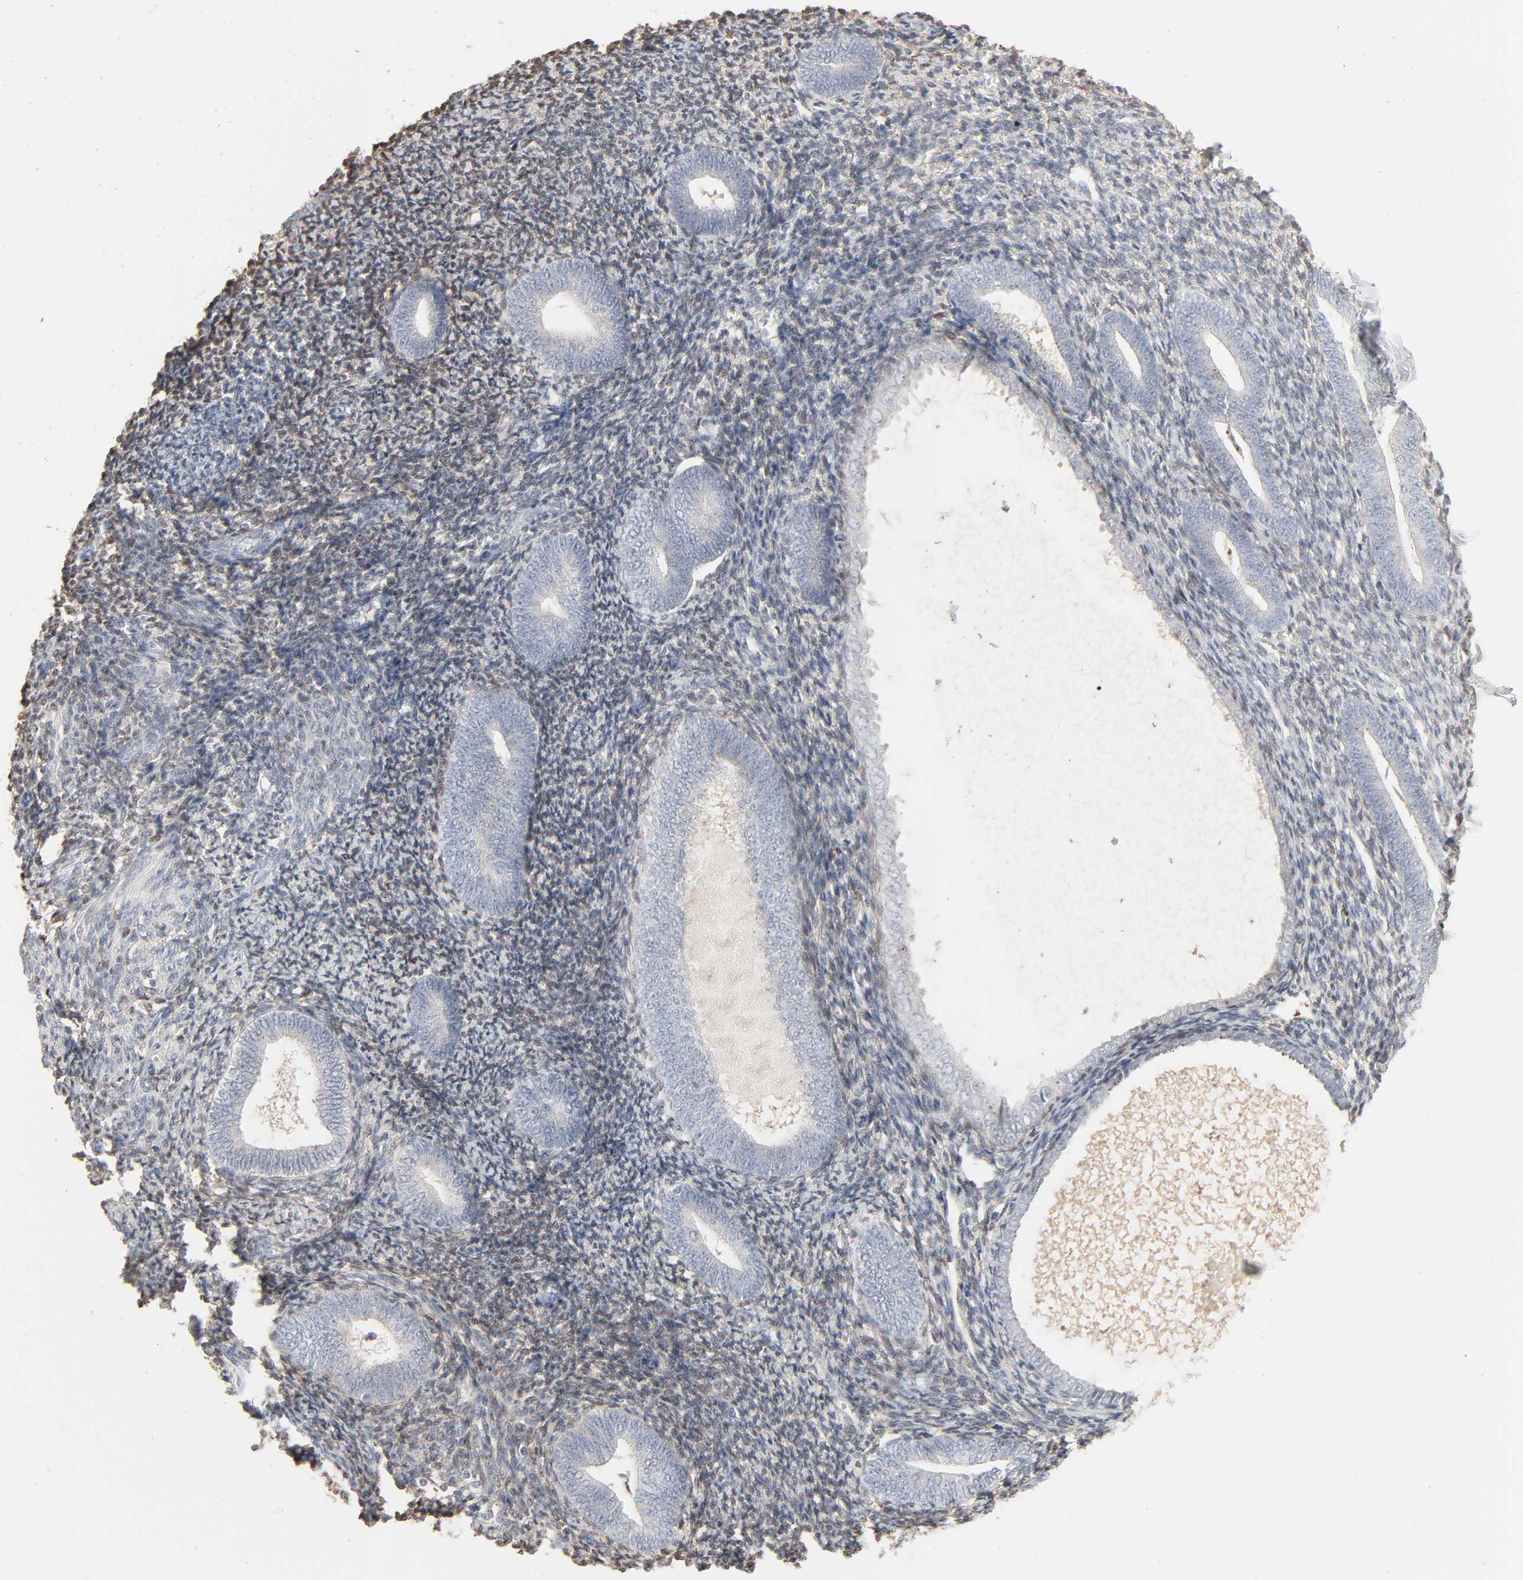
{"staining": {"intensity": "negative", "quantity": "none", "location": "none"}, "tissue": "endometrium", "cell_type": "Cells in endometrial stroma", "image_type": "normal", "snomed": [{"axis": "morphology", "description": "Normal tissue, NOS"}, {"axis": "topography", "description": "Endometrium"}], "caption": "Protein analysis of benign endometrium reveals no significant staining in cells in endometrial stroma. The staining was performed using DAB (3,3'-diaminobenzidine) to visualize the protein expression in brown, while the nuclei were stained in blue with hematoxylin (Magnification: 20x).", "gene": "LGALS2", "patient": {"sex": "female", "age": 57}}